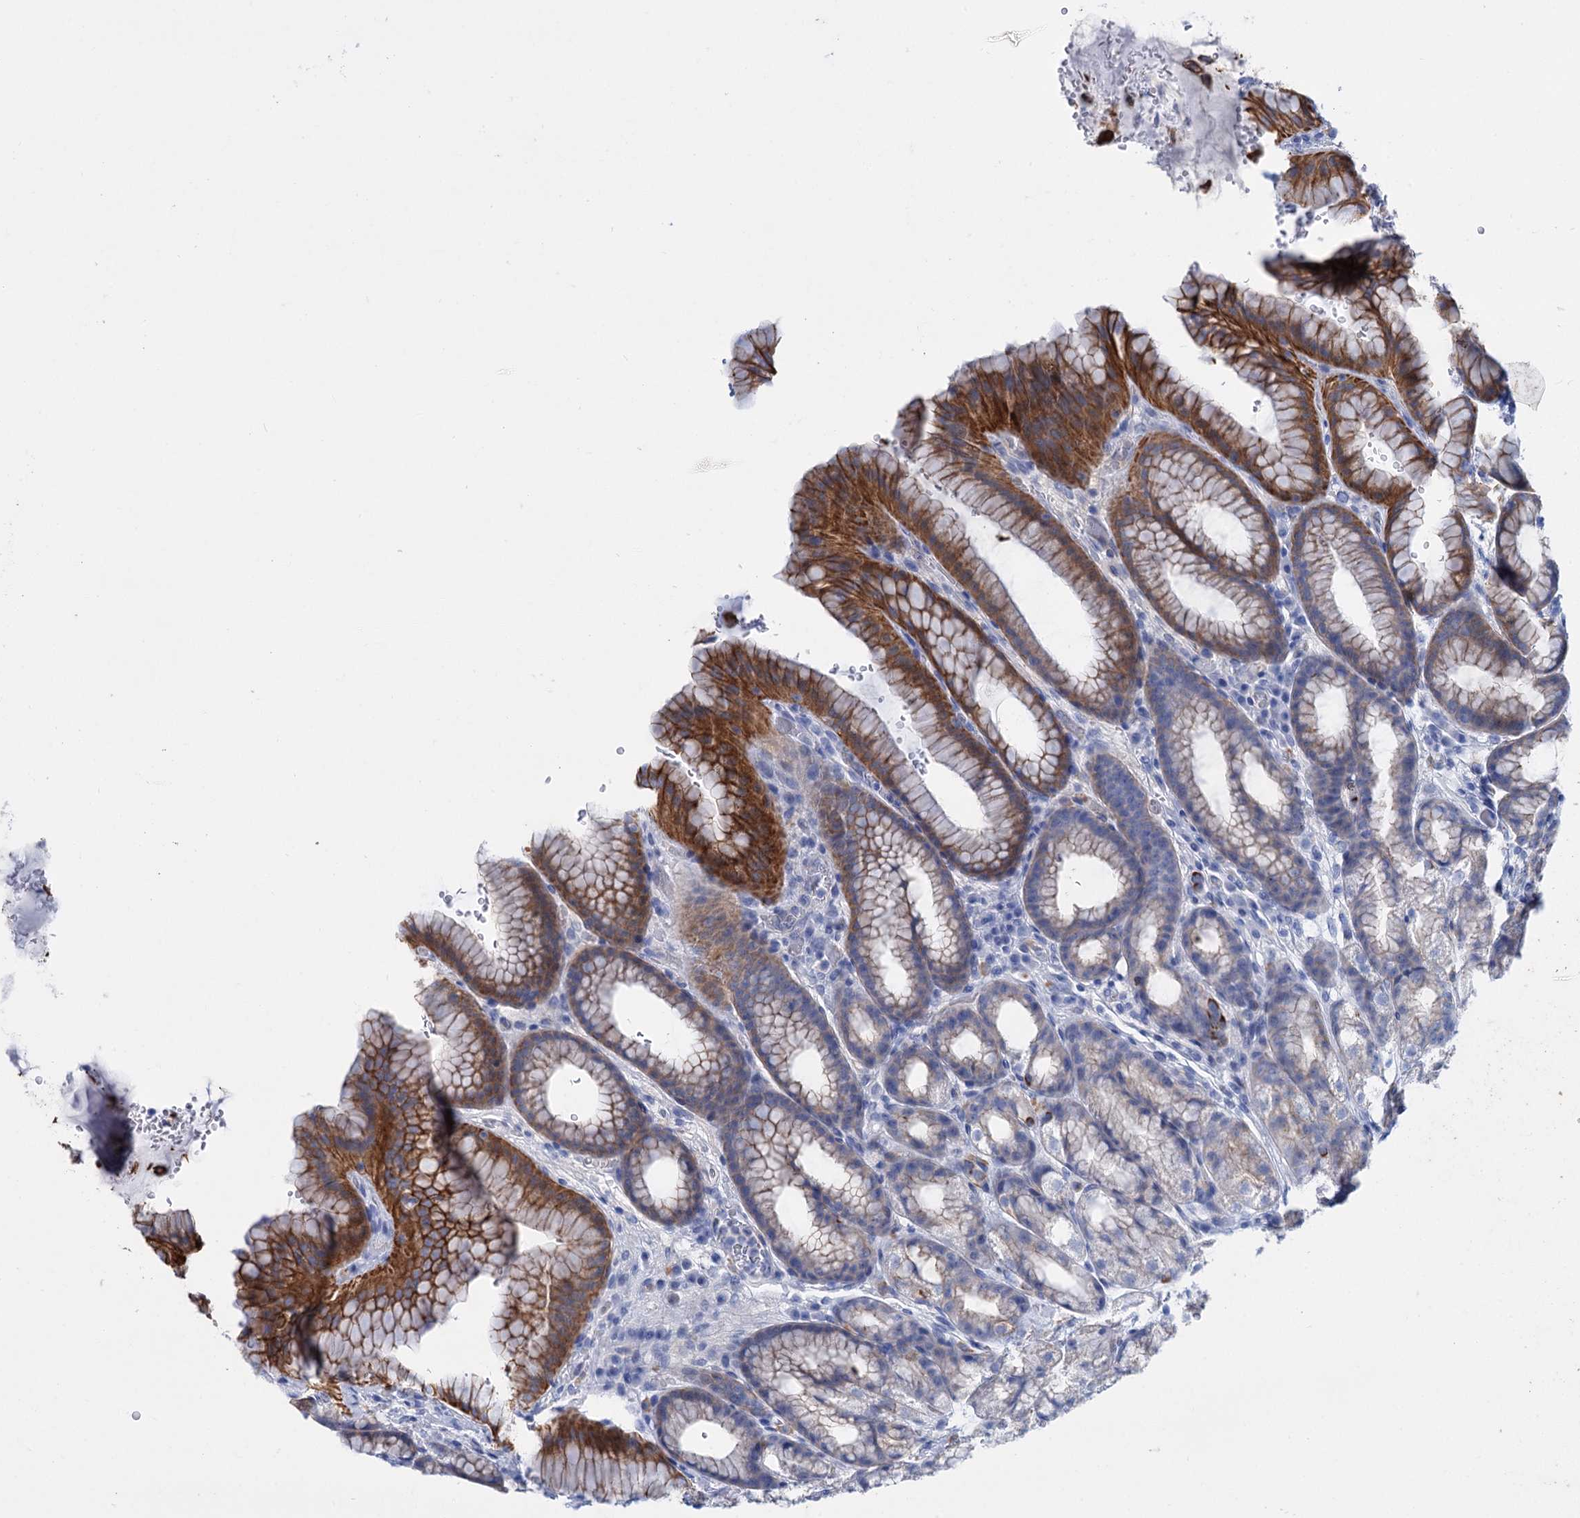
{"staining": {"intensity": "strong", "quantity": "<25%", "location": "cytoplasmic/membranous"}, "tissue": "stomach", "cell_type": "Glandular cells", "image_type": "normal", "snomed": [{"axis": "morphology", "description": "Normal tissue, NOS"}, {"axis": "morphology", "description": "Adenocarcinoma, NOS"}, {"axis": "topography", "description": "Stomach"}], "caption": "This is a photomicrograph of immunohistochemistry staining of unremarkable stomach, which shows strong positivity in the cytoplasmic/membranous of glandular cells.", "gene": "FAAP20", "patient": {"sex": "male", "age": 57}}